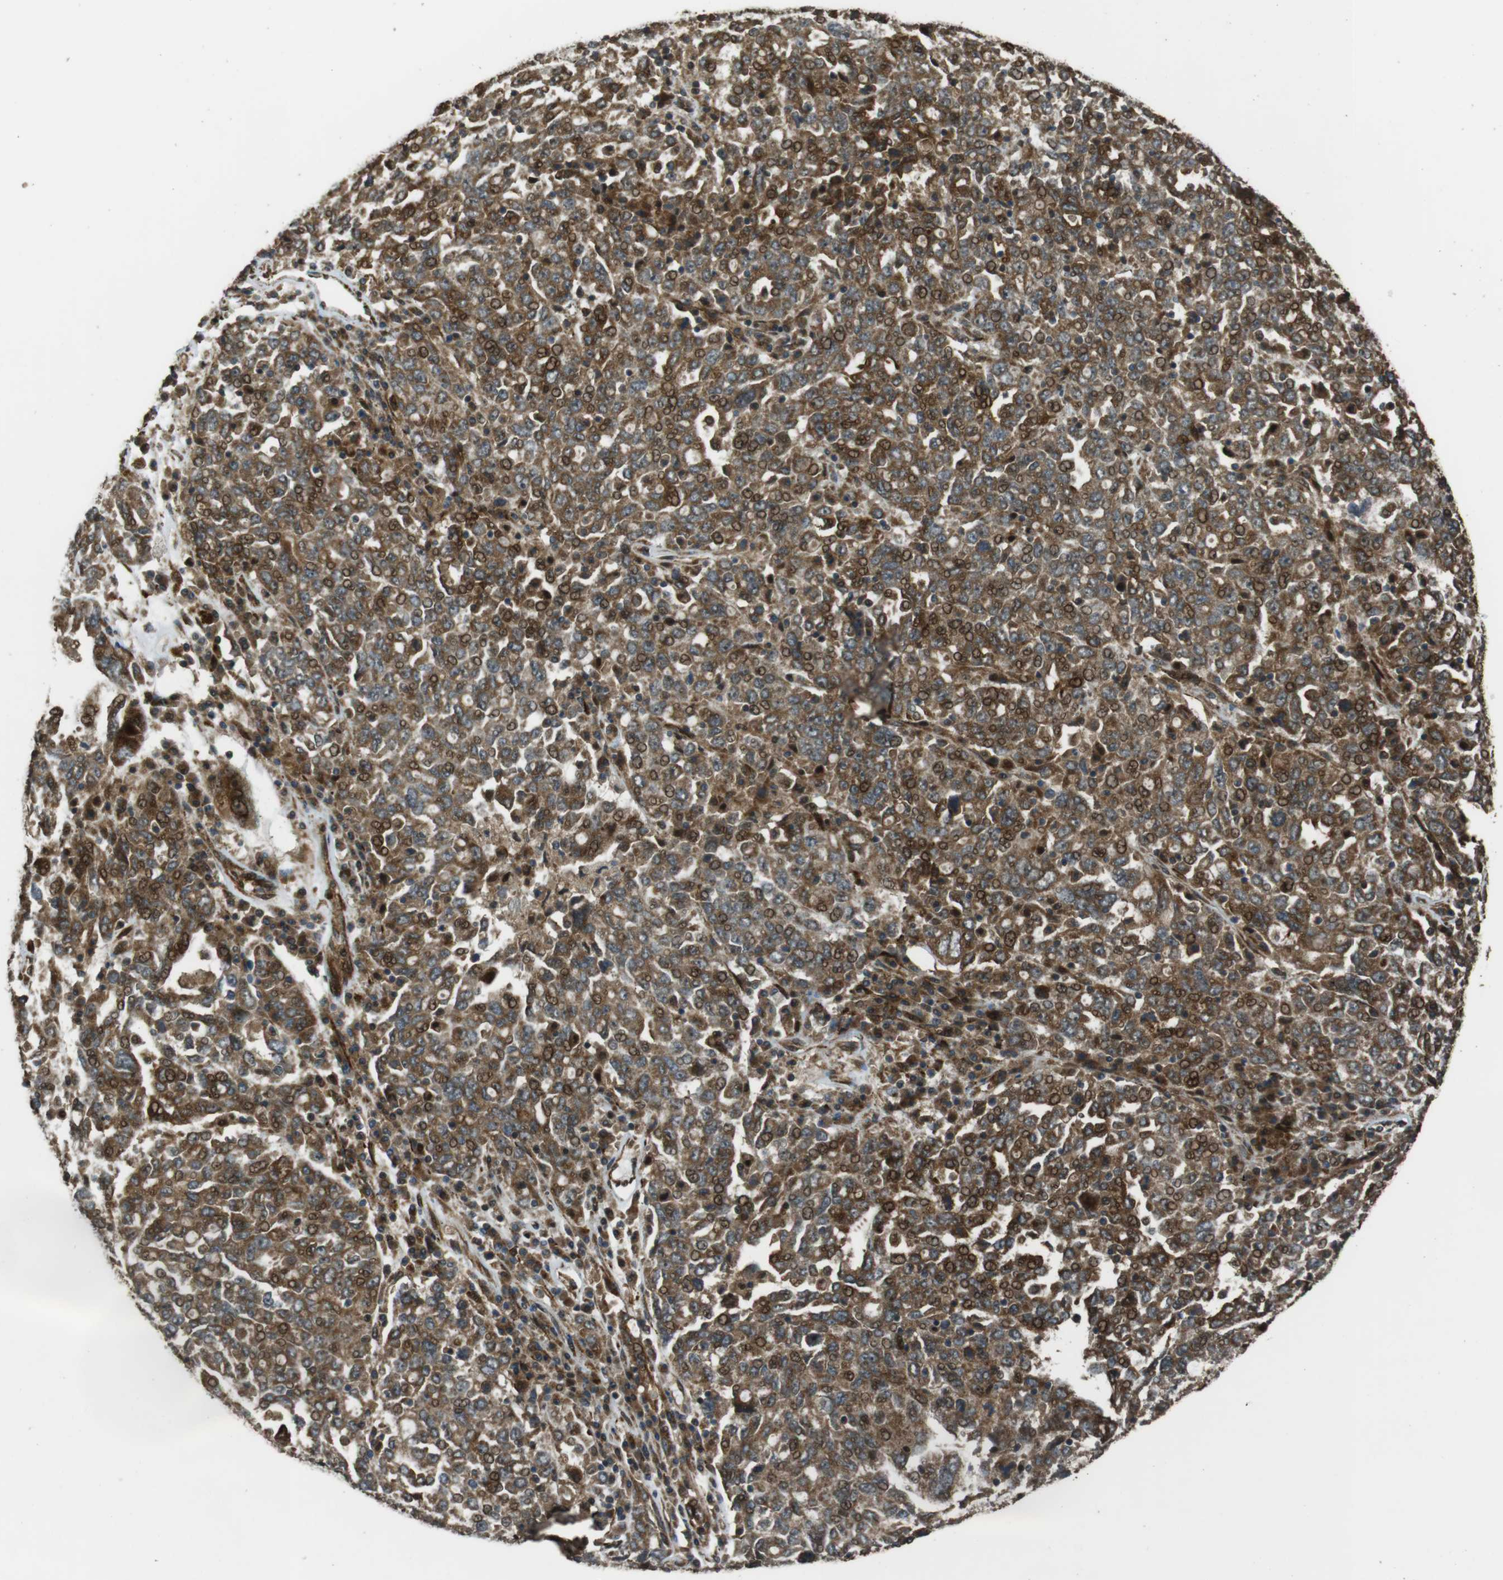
{"staining": {"intensity": "moderate", "quantity": ">75%", "location": "cytoplasmic/membranous,nuclear"}, "tissue": "ovarian cancer", "cell_type": "Tumor cells", "image_type": "cancer", "snomed": [{"axis": "morphology", "description": "Carcinoma, endometroid"}, {"axis": "topography", "description": "Ovary"}], "caption": "A brown stain highlights moderate cytoplasmic/membranous and nuclear expression of a protein in ovarian cancer (endometroid carcinoma) tumor cells. (Stains: DAB (3,3'-diaminobenzidine) in brown, nuclei in blue, Microscopy: brightfield microscopy at high magnification).", "gene": "MSRB3", "patient": {"sex": "female", "age": 62}}